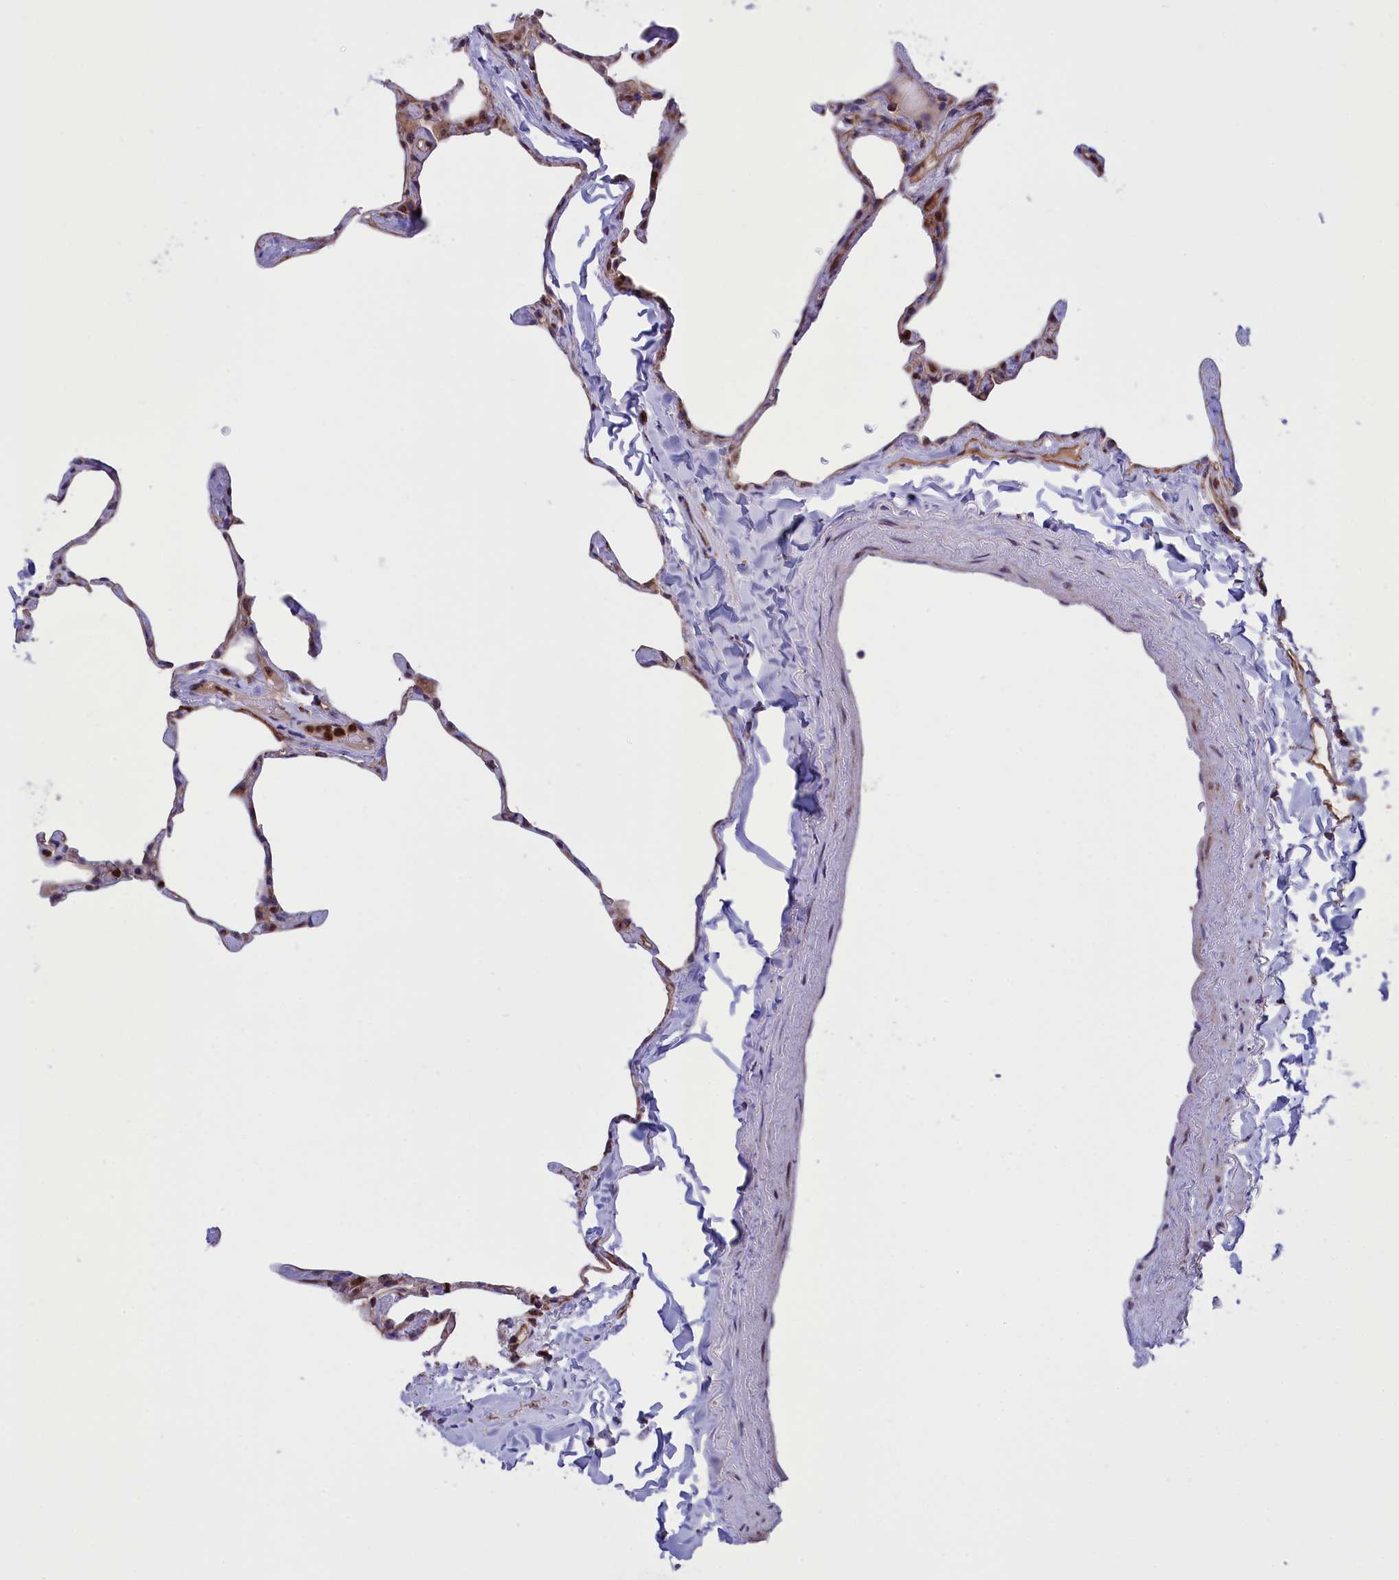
{"staining": {"intensity": "weak", "quantity": "<25%", "location": "cytoplasmic/membranous"}, "tissue": "lung", "cell_type": "Alveolar cells", "image_type": "normal", "snomed": [{"axis": "morphology", "description": "Normal tissue, NOS"}, {"axis": "topography", "description": "Lung"}], "caption": "Immunohistochemistry (IHC) photomicrograph of unremarkable lung stained for a protein (brown), which reveals no positivity in alveolar cells.", "gene": "MPND", "patient": {"sex": "male", "age": 65}}